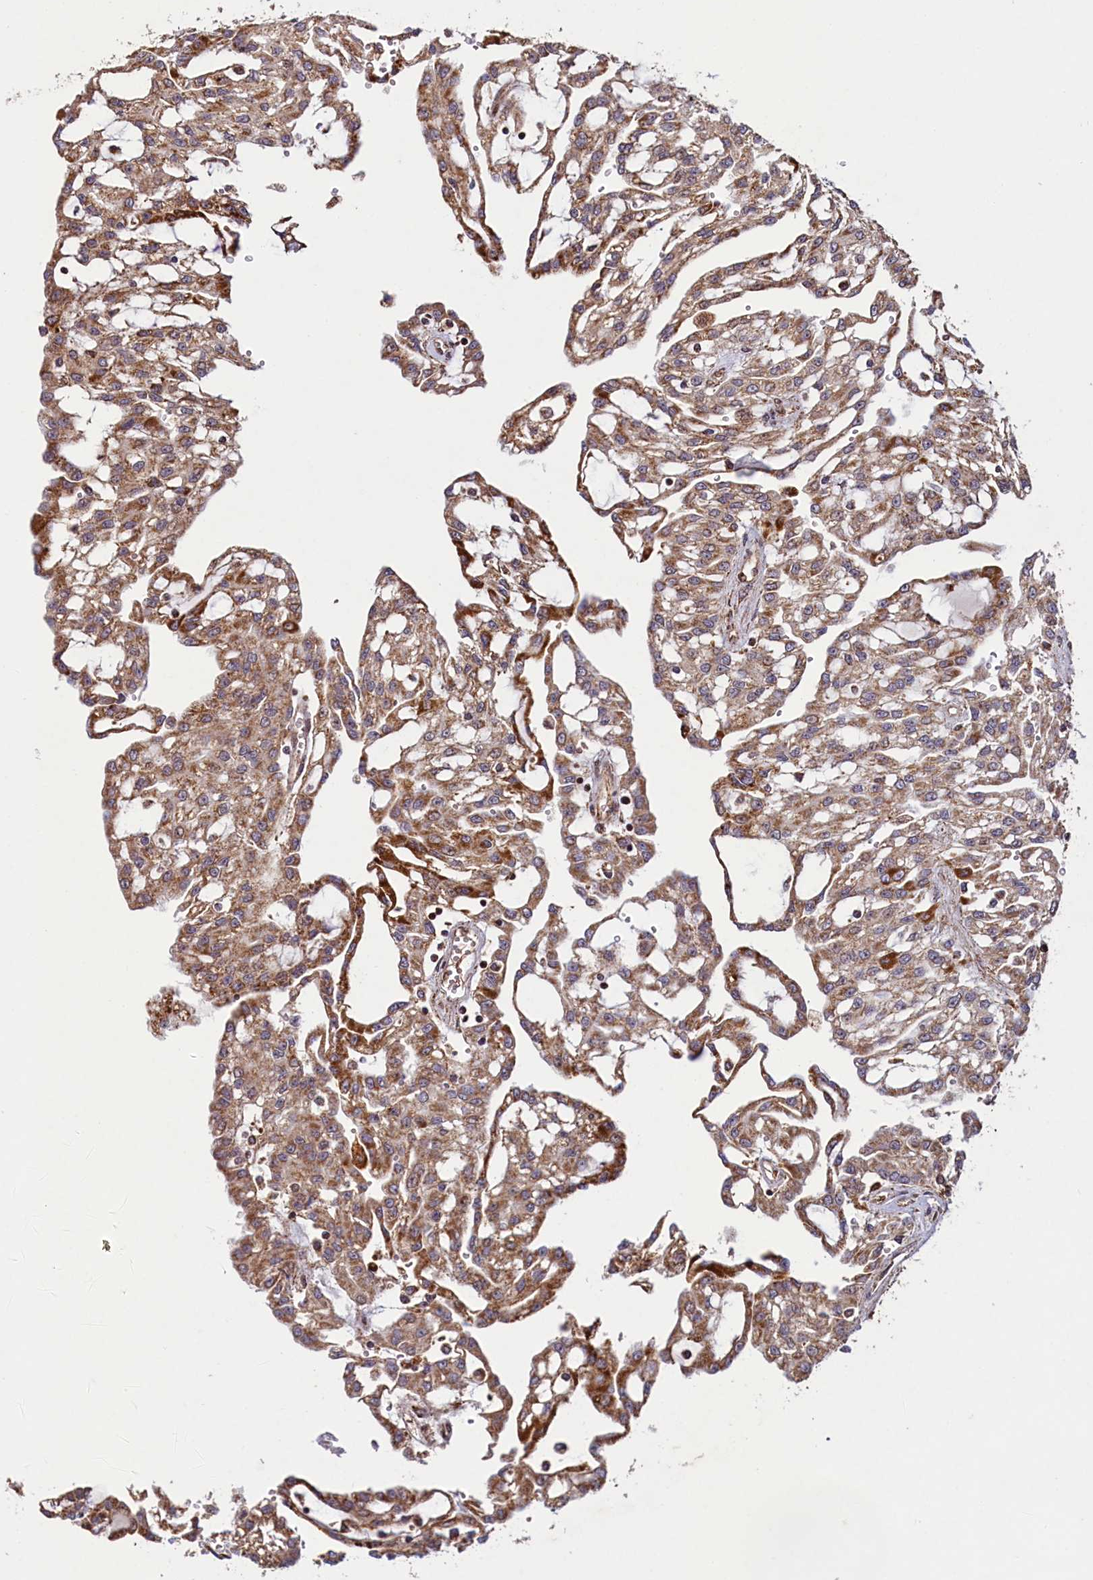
{"staining": {"intensity": "moderate", "quantity": ">75%", "location": "cytoplasmic/membranous"}, "tissue": "renal cancer", "cell_type": "Tumor cells", "image_type": "cancer", "snomed": [{"axis": "morphology", "description": "Adenocarcinoma, NOS"}, {"axis": "topography", "description": "Kidney"}], "caption": "Renal cancer stained for a protein shows moderate cytoplasmic/membranous positivity in tumor cells.", "gene": "ZNF577", "patient": {"sex": "male", "age": 63}}